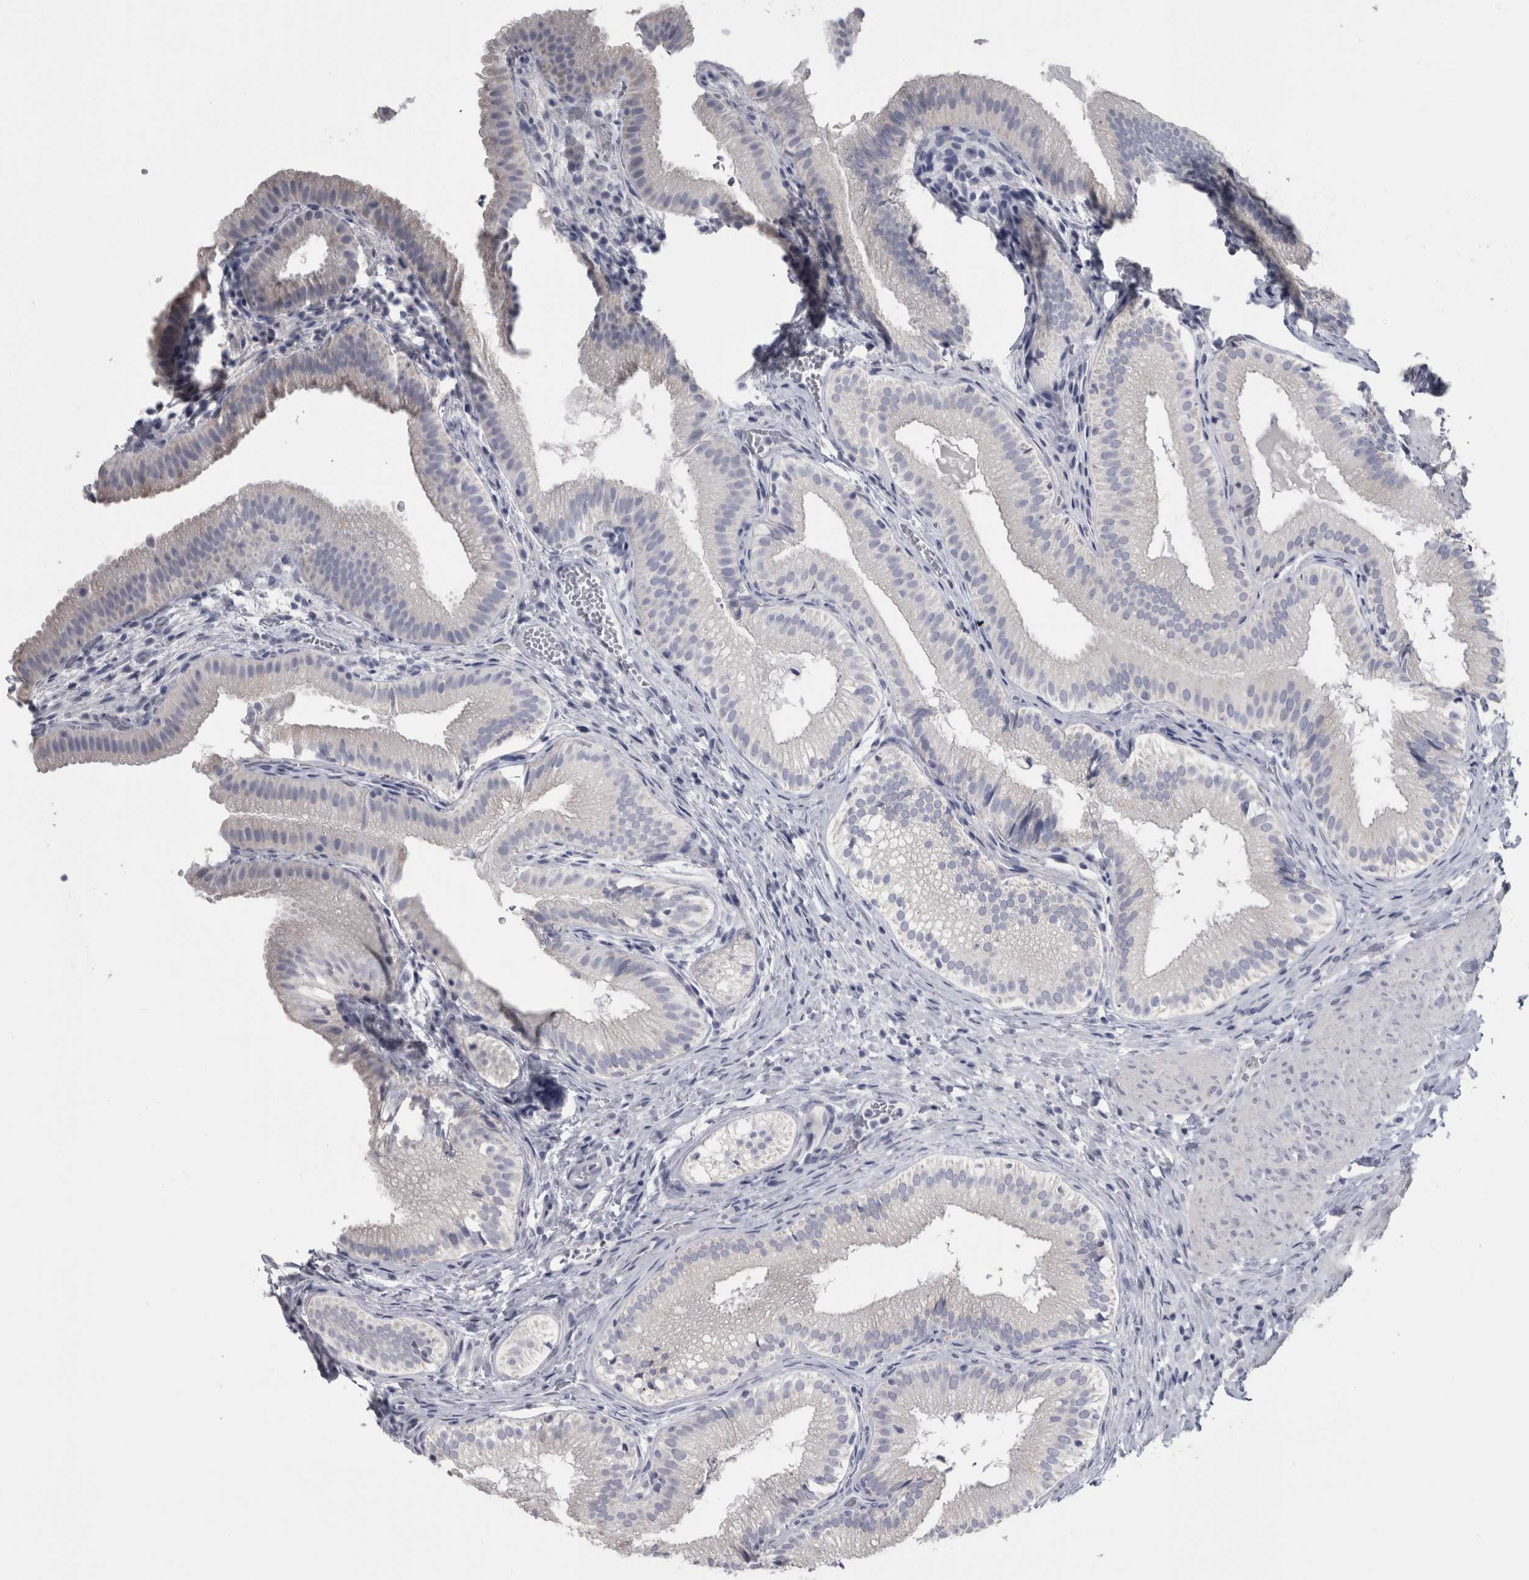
{"staining": {"intensity": "negative", "quantity": "none", "location": "none"}, "tissue": "gallbladder", "cell_type": "Glandular cells", "image_type": "normal", "snomed": [{"axis": "morphology", "description": "Normal tissue, NOS"}, {"axis": "topography", "description": "Gallbladder"}], "caption": "The IHC photomicrograph has no significant staining in glandular cells of gallbladder.", "gene": "MSMB", "patient": {"sex": "female", "age": 30}}